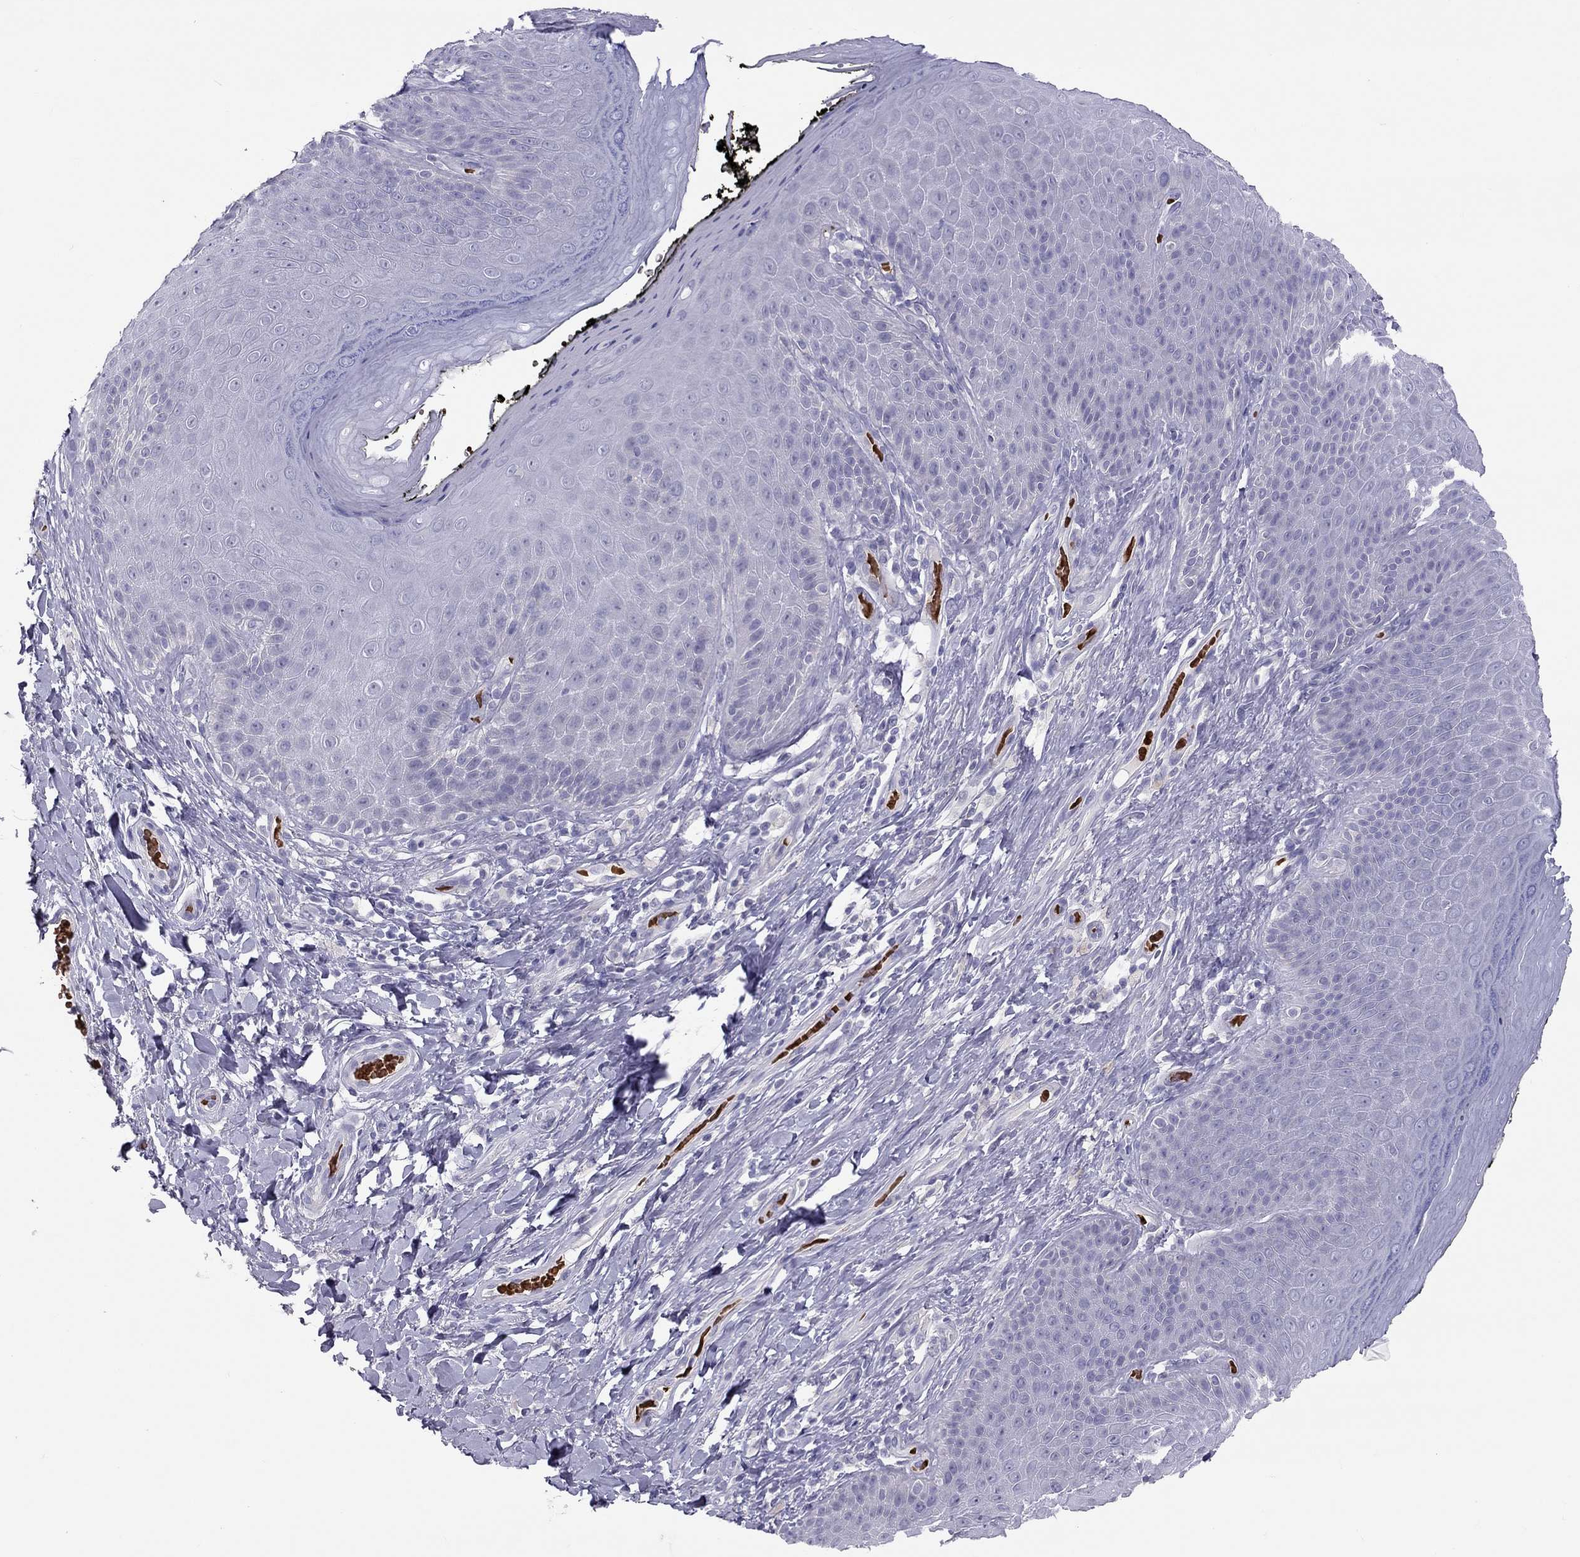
{"staining": {"intensity": "negative", "quantity": "none", "location": "none"}, "tissue": "skin", "cell_type": "Epidermal cells", "image_type": "normal", "snomed": [{"axis": "morphology", "description": "Normal tissue, NOS"}, {"axis": "topography", "description": "Skeletal muscle"}, {"axis": "topography", "description": "Anal"}, {"axis": "topography", "description": "Peripheral nerve tissue"}], "caption": "An immunohistochemistry histopathology image of normal skin is shown. There is no staining in epidermal cells of skin. The staining was performed using DAB to visualize the protein expression in brown, while the nuclei were stained in blue with hematoxylin (Magnification: 20x).", "gene": "FRMD1", "patient": {"sex": "male", "age": 53}}